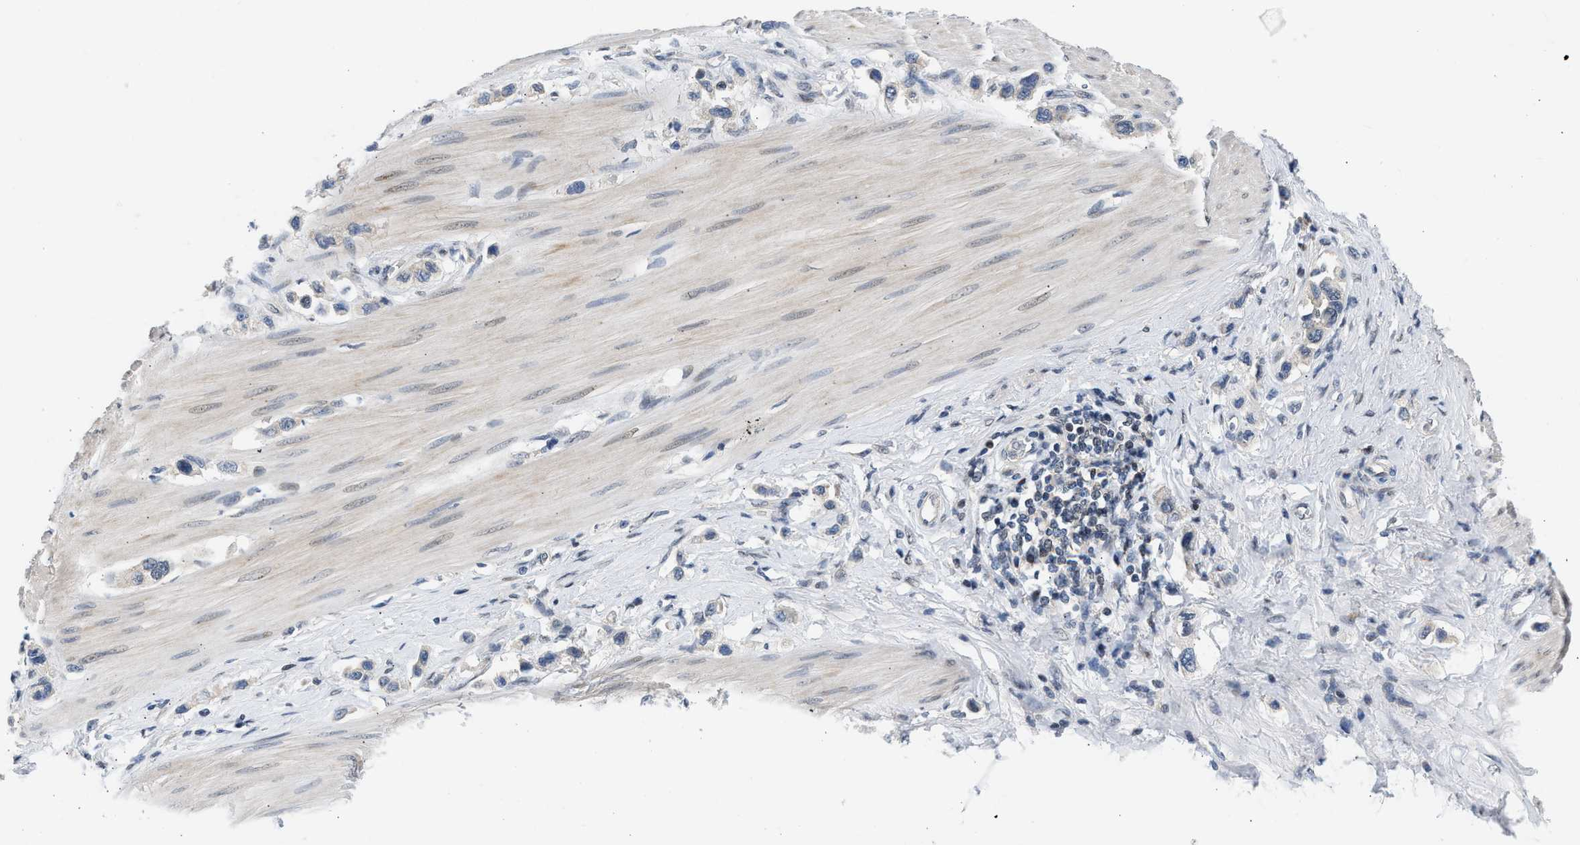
{"staining": {"intensity": "negative", "quantity": "none", "location": "none"}, "tissue": "stomach cancer", "cell_type": "Tumor cells", "image_type": "cancer", "snomed": [{"axis": "morphology", "description": "Adenocarcinoma, NOS"}, {"axis": "topography", "description": "Stomach"}], "caption": "Tumor cells show no significant expression in stomach cancer (adenocarcinoma).", "gene": "OLIG3", "patient": {"sex": "female", "age": 65}}